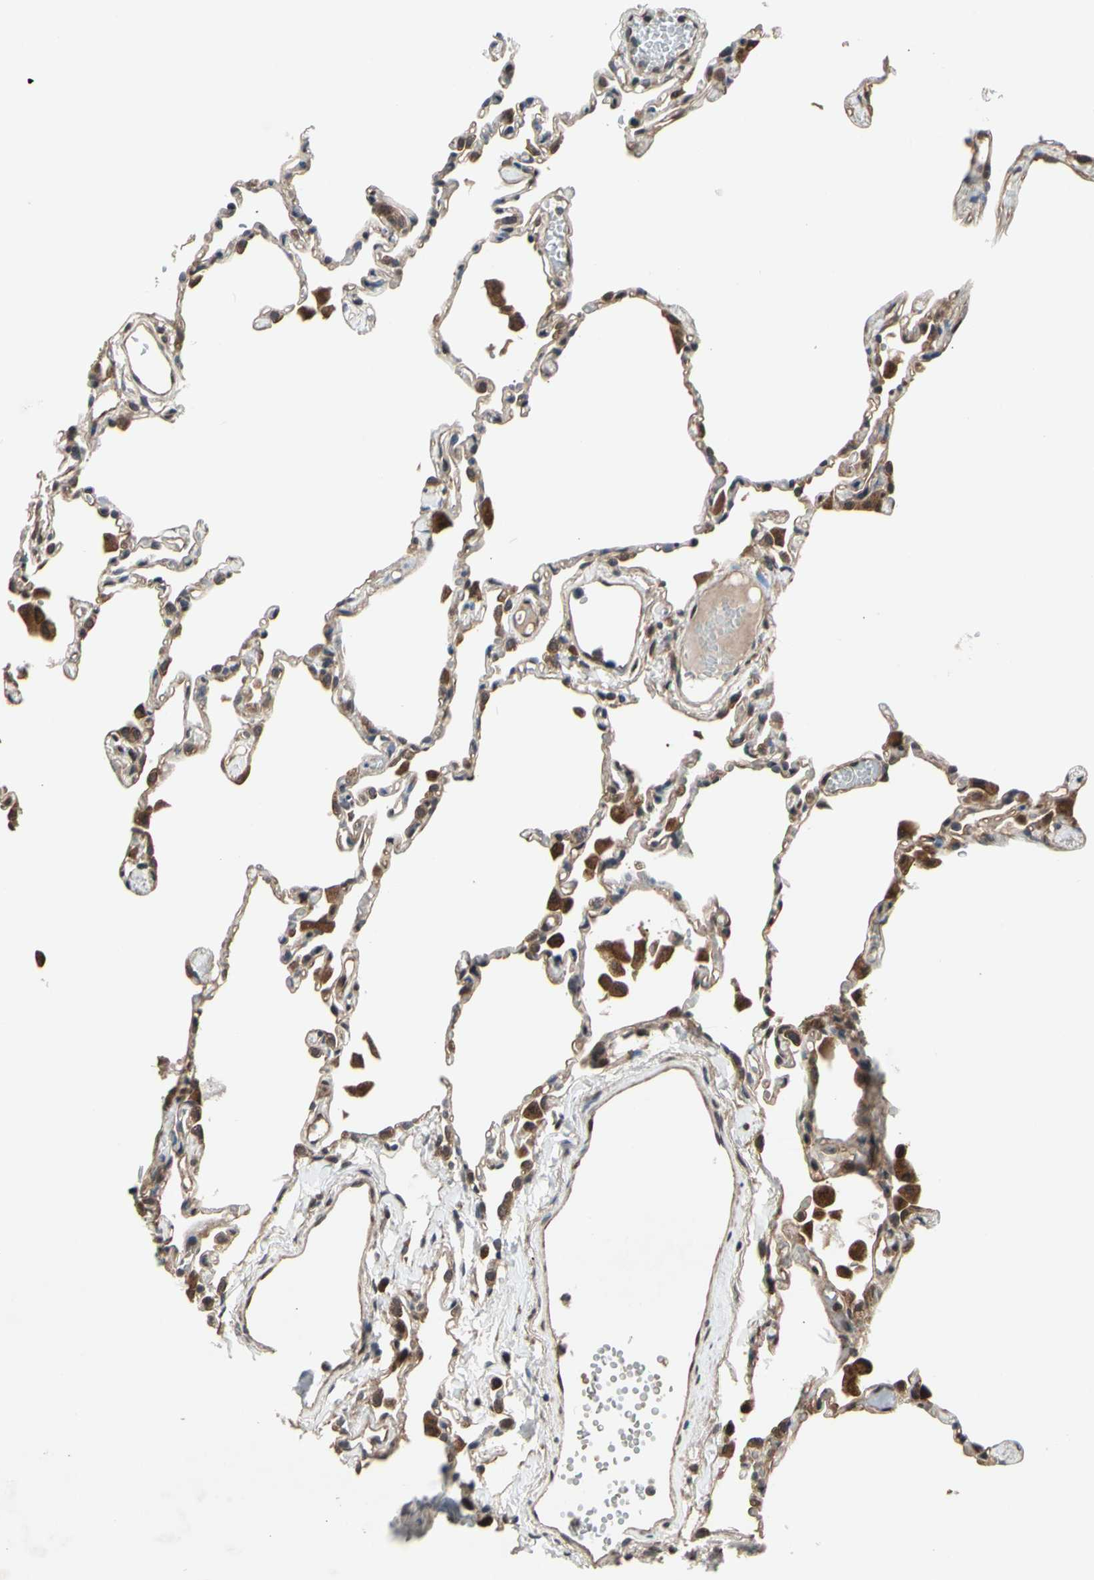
{"staining": {"intensity": "moderate", "quantity": "25%-75%", "location": "cytoplasmic/membranous"}, "tissue": "lung", "cell_type": "Alveolar cells", "image_type": "normal", "snomed": [{"axis": "morphology", "description": "Normal tissue, NOS"}, {"axis": "topography", "description": "Lung"}], "caption": "Alveolar cells demonstrate medium levels of moderate cytoplasmic/membranous staining in about 25%-75% of cells in unremarkable lung. (Brightfield microscopy of DAB IHC at high magnification).", "gene": "PNPLA7", "patient": {"sex": "female", "age": 49}}